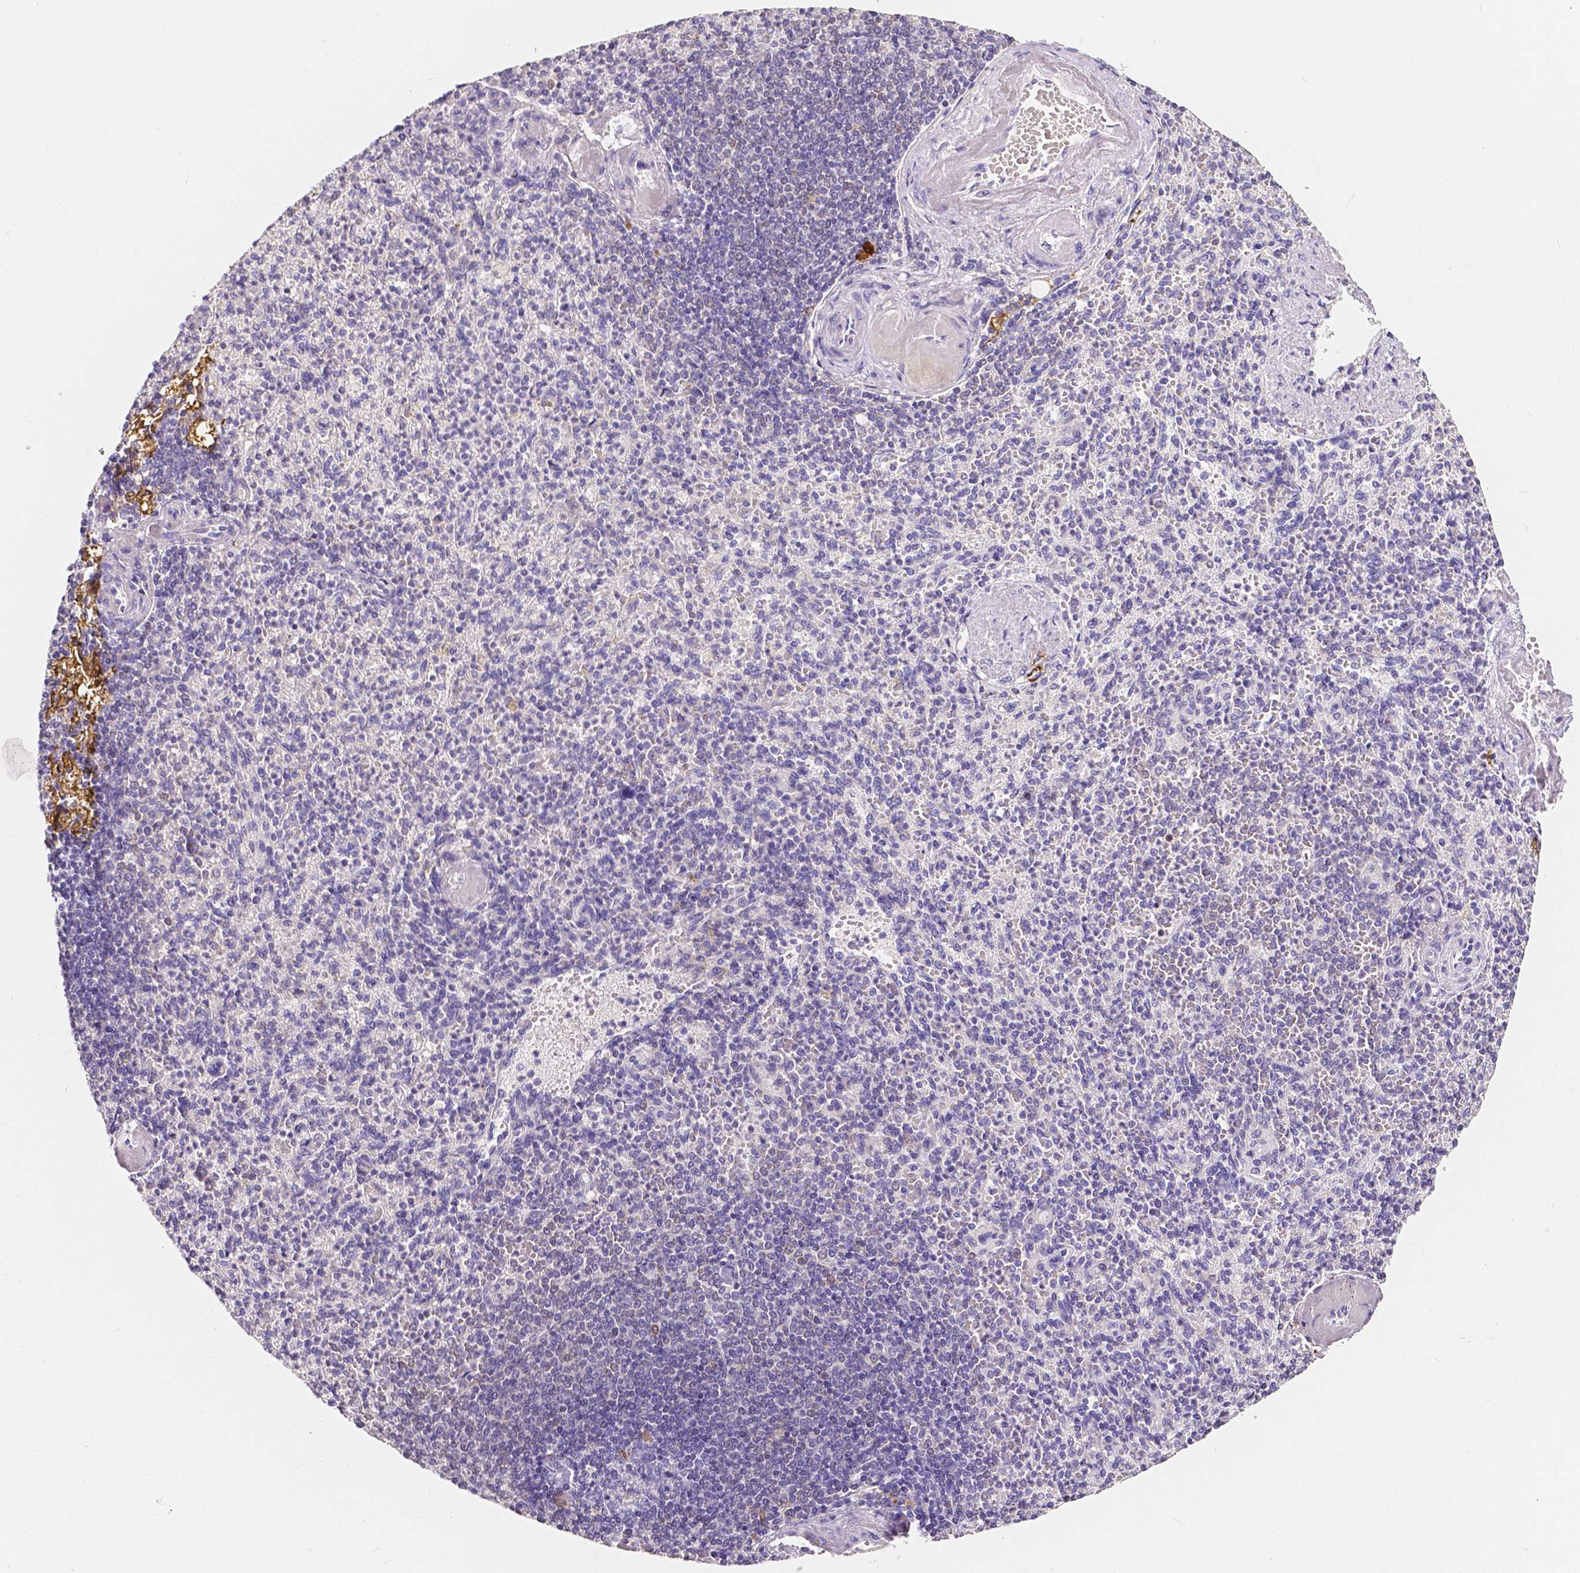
{"staining": {"intensity": "negative", "quantity": "none", "location": "none"}, "tissue": "spleen", "cell_type": "Cells in red pulp", "image_type": "normal", "snomed": [{"axis": "morphology", "description": "Normal tissue, NOS"}, {"axis": "topography", "description": "Spleen"}], "caption": "Spleen was stained to show a protein in brown. There is no significant positivity in cells in red pulp. (DAB IHC, high magnification).", "gene": "ACP5", "patient": {"sex": "female", "age": 74}}